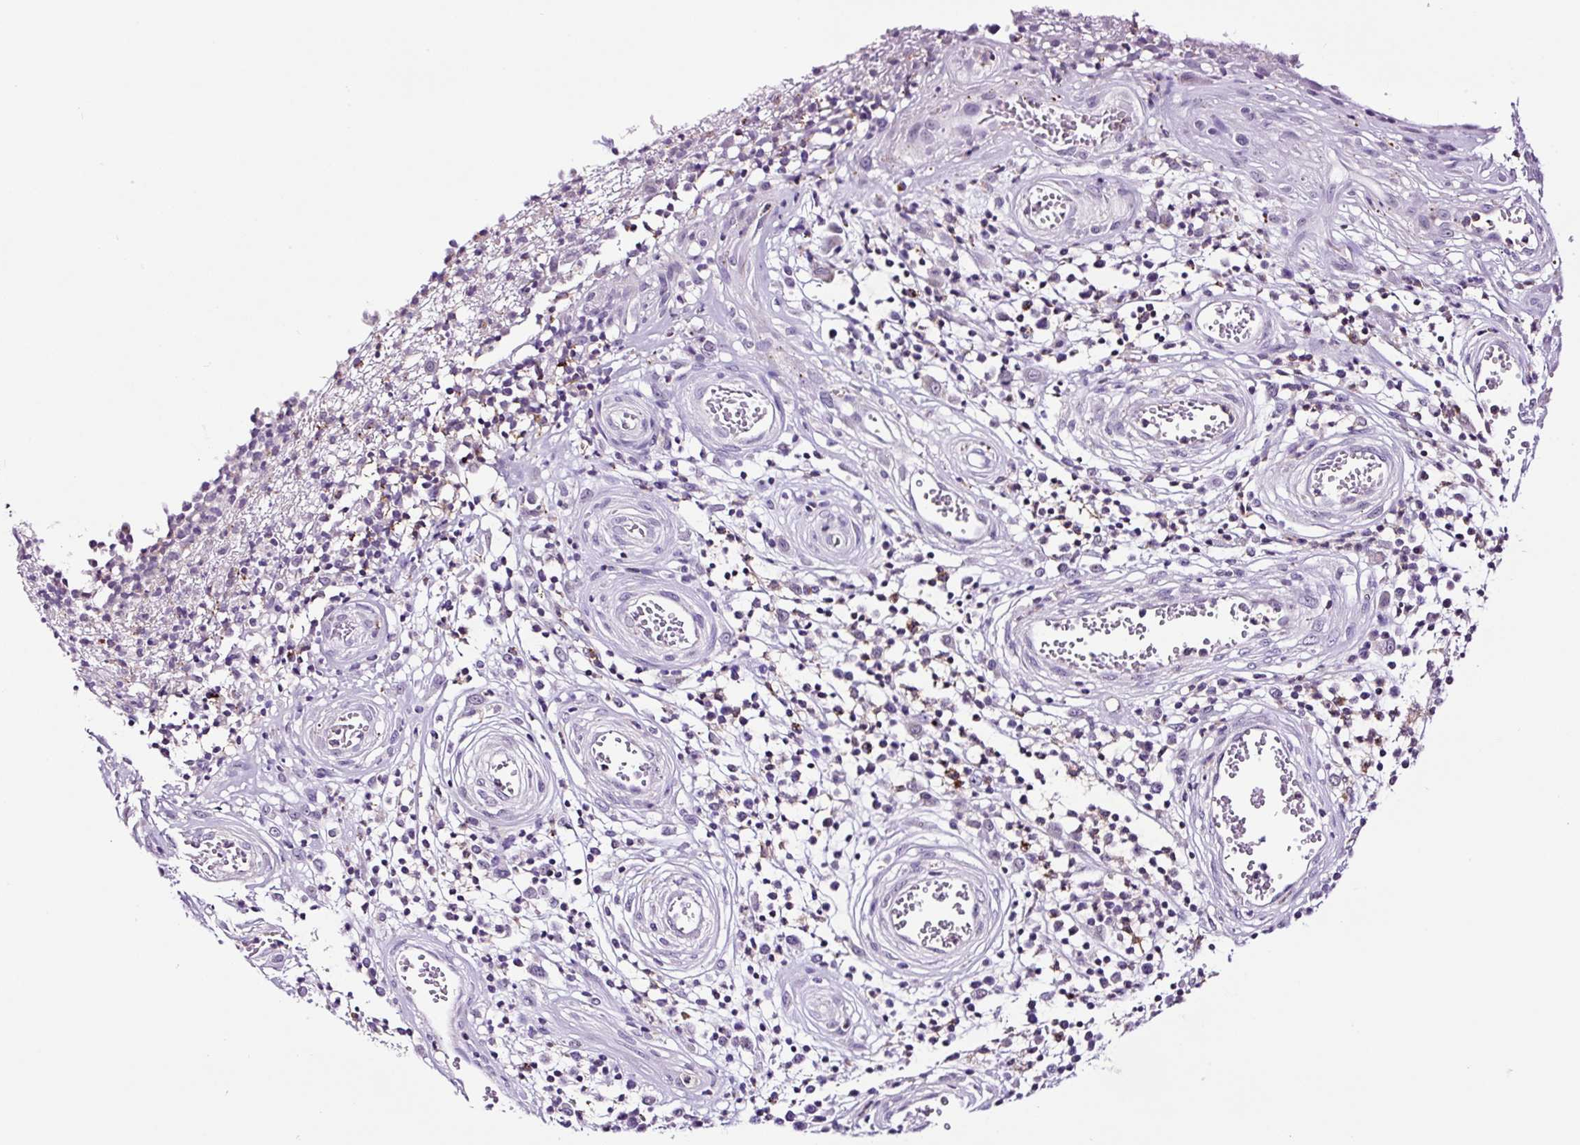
{"staining": {"intensity": "weak", "quantity": "<25%", "location": "nuclear"}, "tissue": "stomach cancer", "cell_type": "Tumor cells", "image_type": "cancer", "snomed": [{"axis": "morphology", "description": "Adenocarcinoma, NOS"}, {"axis": "topography", "description": "Stomach"}], "caption": "Tumor cells are negative for protein expression in human stomach adenocarcinoma.", "gene": "TAFA3", "patient": {"sex": "male", "age": 59}}